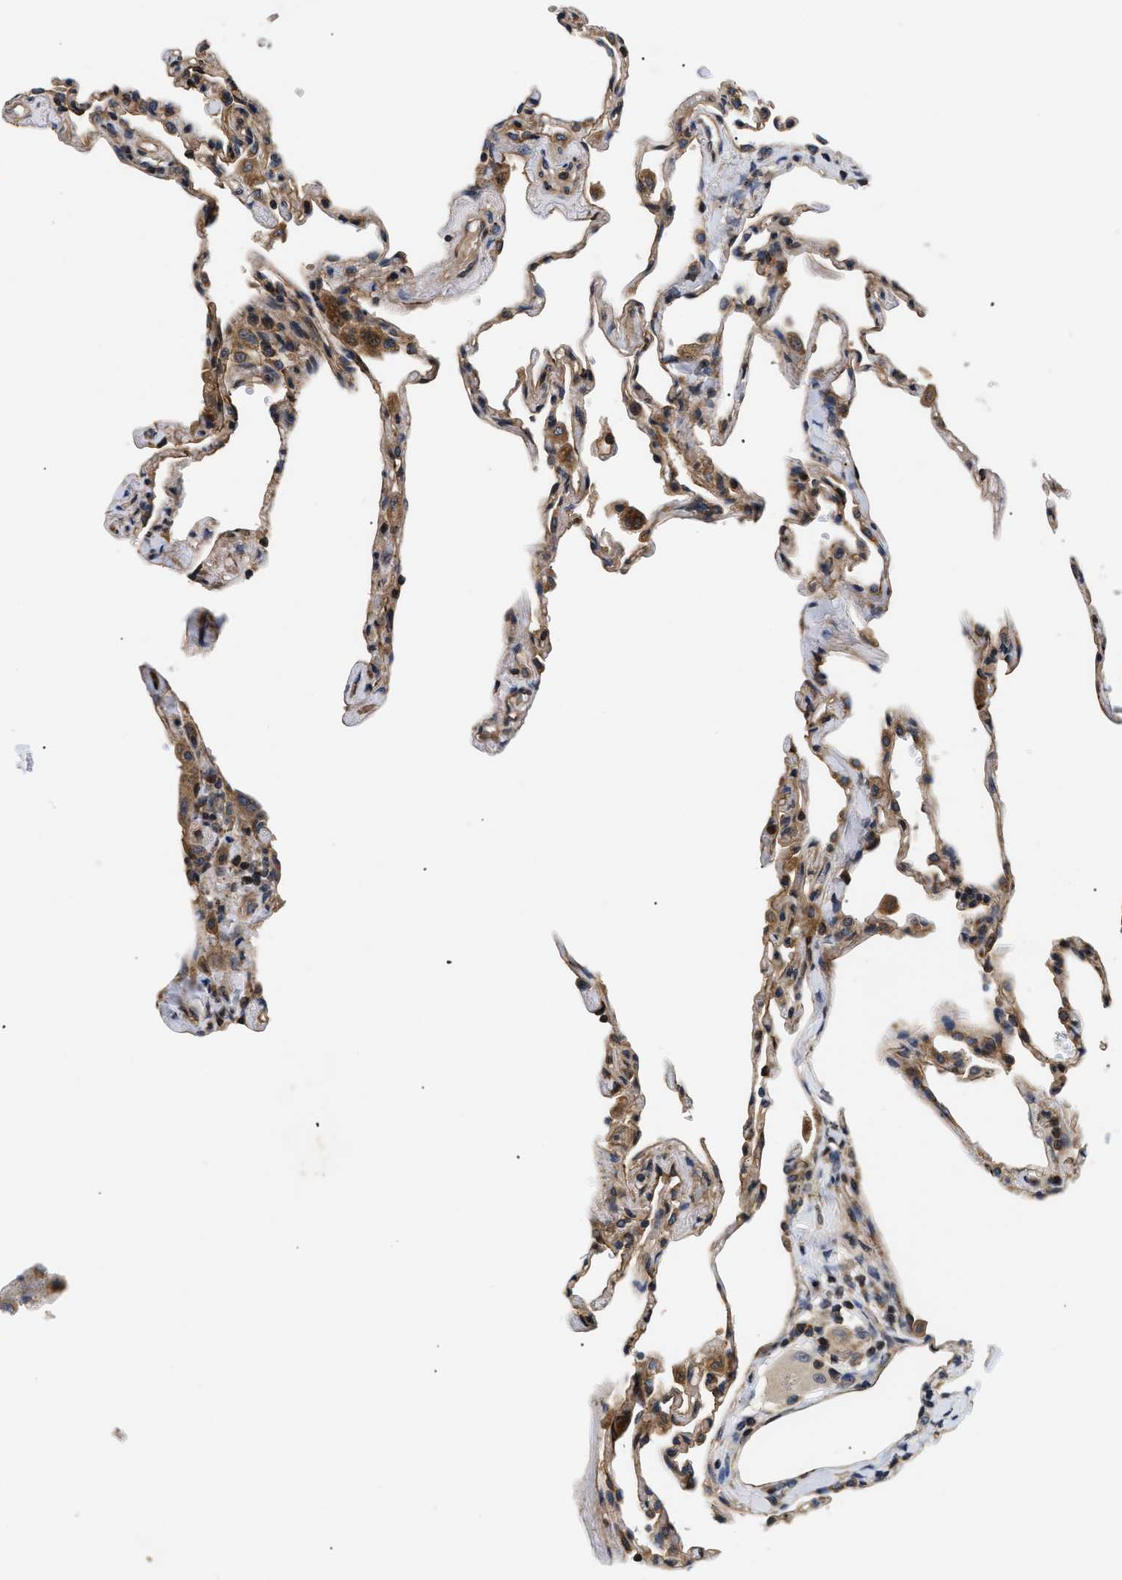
{"staining": {"intensity": "moderate", "quantity": "25%-75%", "location": "cytoplasmic/membranous"}, "tissue": "lung", "cell_type": "Alveolar cells", "image_type": "normal", "snomed": [{"axis": "morphology", "description": "Normal tissue, NOS"}, {"axis": "topography", "description": "Lung"}], "caption": "Alveolar cells display medium levels of moderate cytoplasmic/membranous positivity in approximately 25%-75% of cells in unremarkable human lung.", "gene": "HMGCR", "patient": {"sex": "male", "age": 59}}